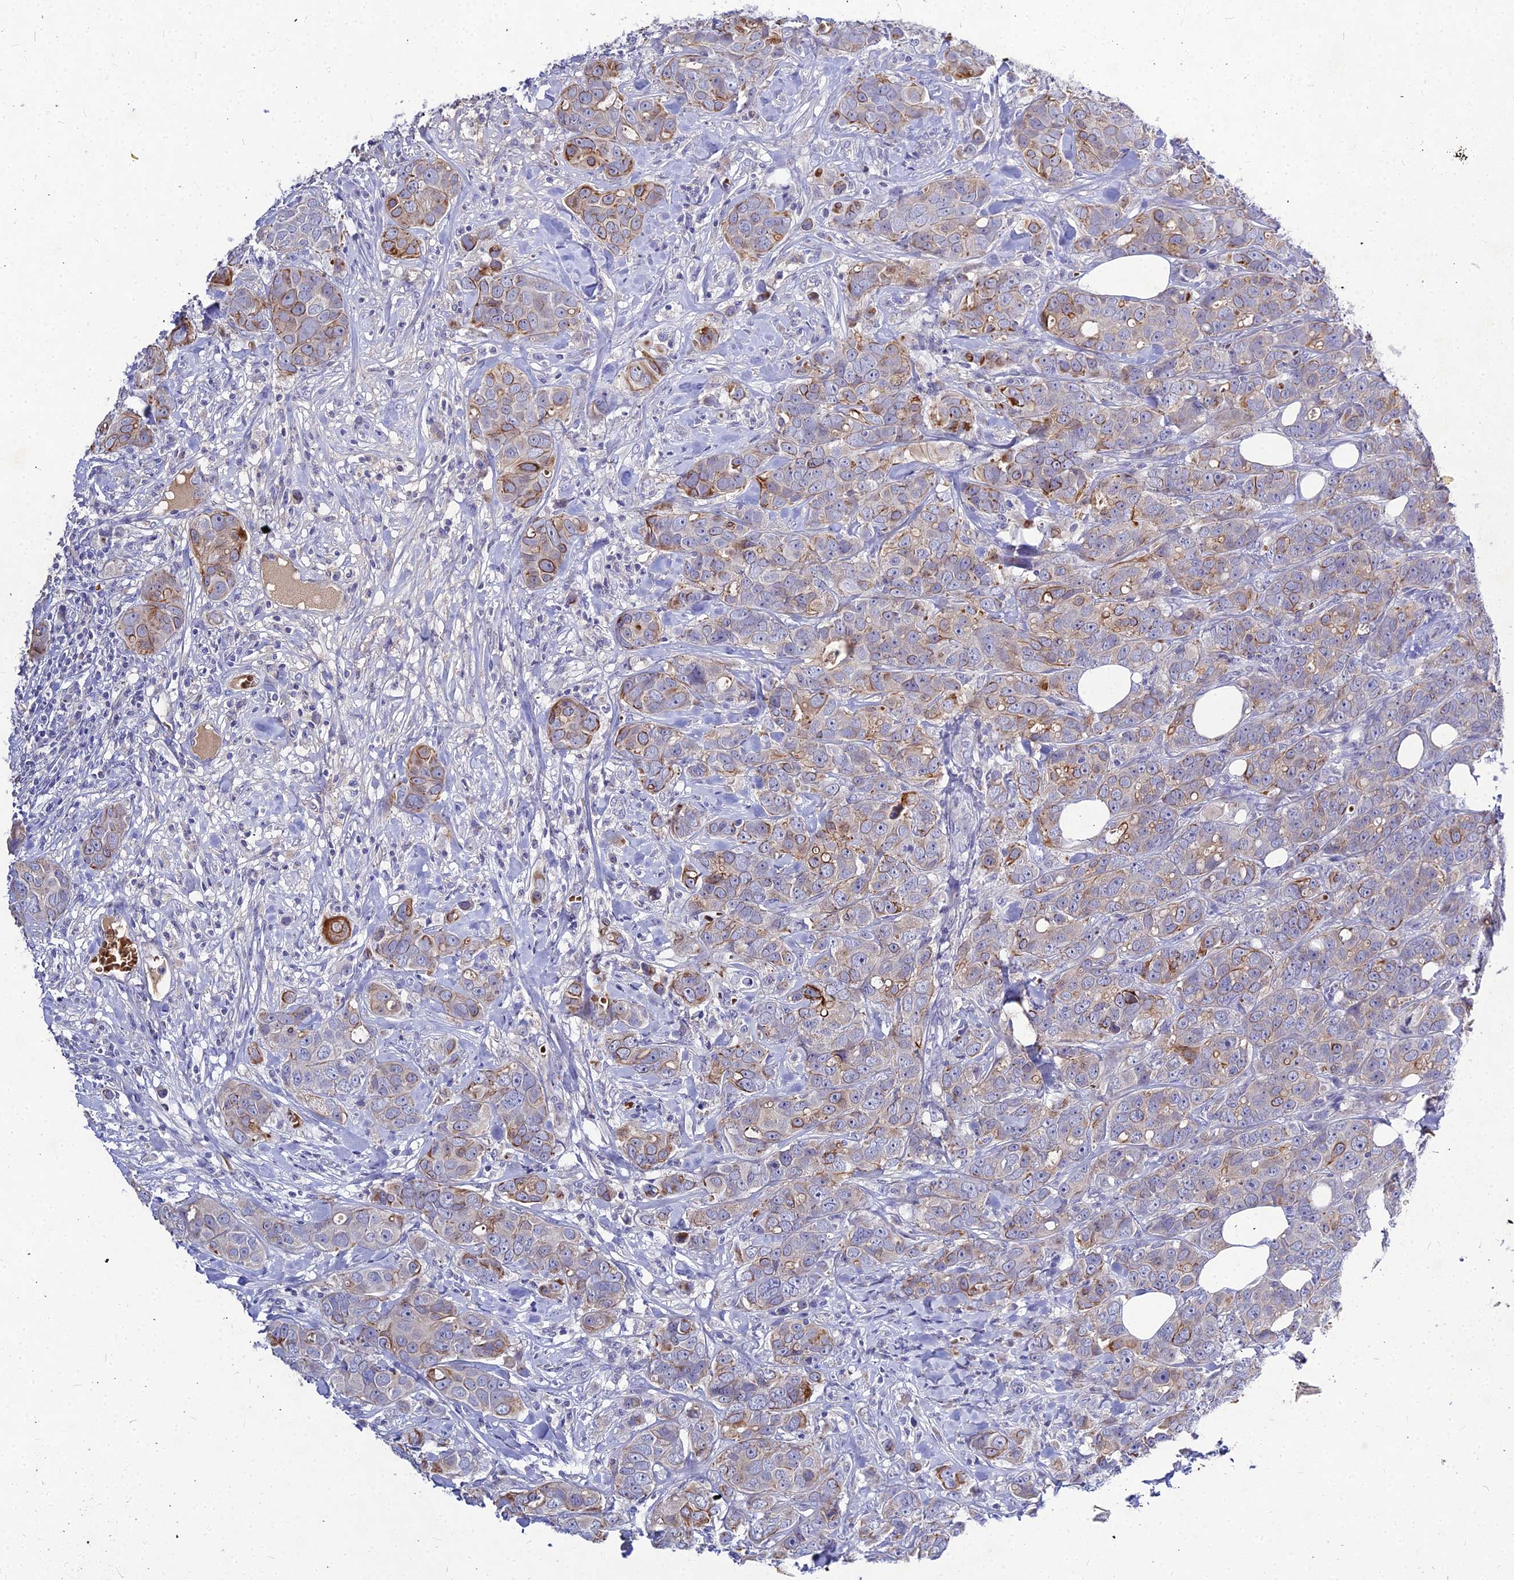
{"staining": {"intensity": "moderate", "quantity": "<25%", "location": "cytoplasmic/membranous"}, "tissue": "breast cancer", "cell_type": "Tumor cells", "image_type": "cancer", "snomed": [{"axis": "morphology", "description": "Duct carcinoma"}, {"axis": "topography", "description": "Breast"}], "caption": "A brown stain highlights moderate cytoplasmic/membranous staining of a protein in human breast cancer tumor cells. (IHC, brightfield microscopy, high magnification).", "gene": "DMRTA1", "patient": {"sex": "female", "age": 43}}